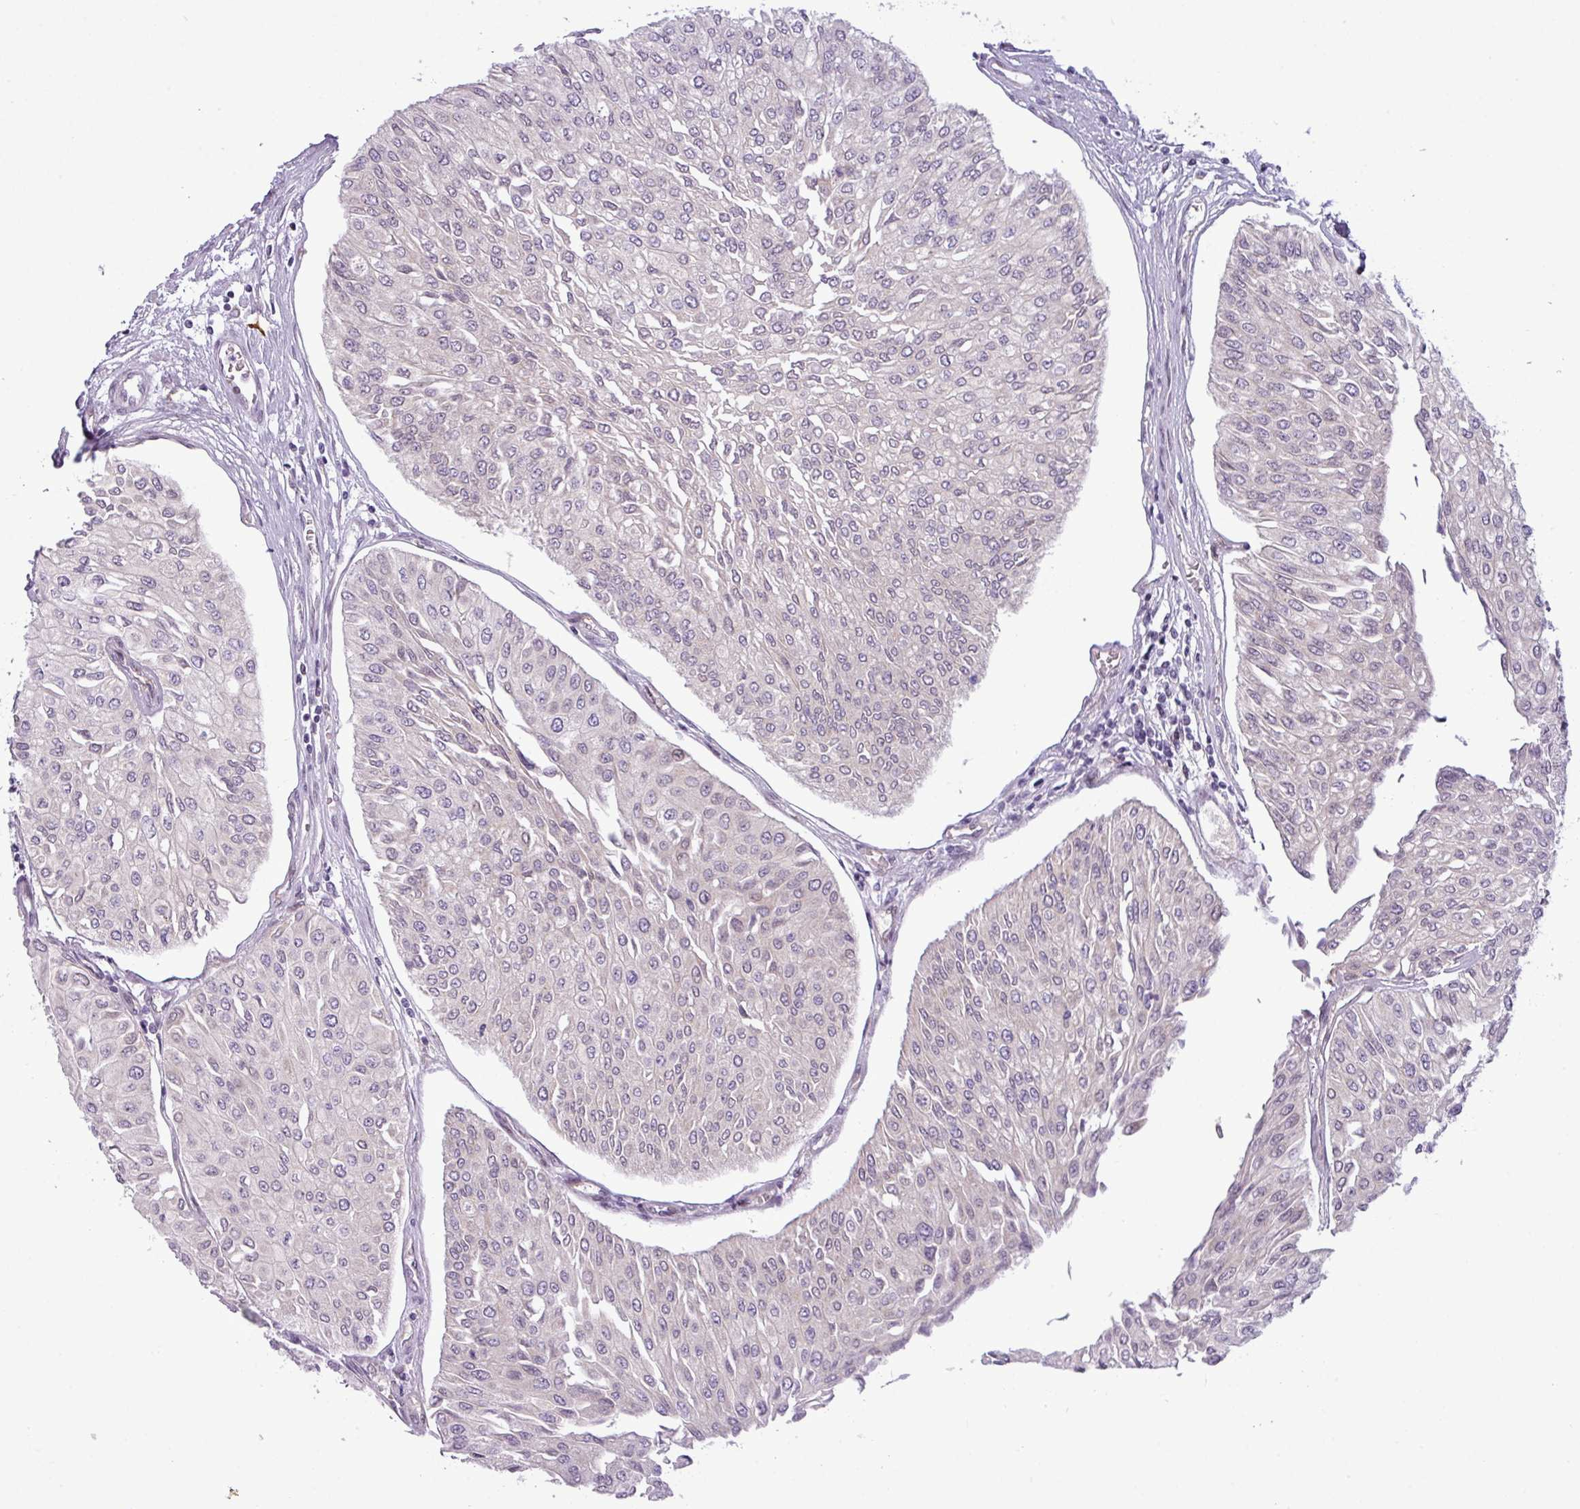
{"staining": {"intensity": "negative", "quantity": "none", "location": "none"}, "tissue": "urothelial cancer", "cell_type": "Tumor cells", "image_type": "cancer", "snomed": [{"axis": "morphology", "description": "Urothelial carcinoma, Low grade"}, {"axis": "topography", "description": "Urinary bladder"}], "caption": "This is an IHC photomicrograph of human urothelial cancer. There is no staining in tumor cells.", "gene": "SLC66A2", "patient": {"sex": "male", "age": 67}}